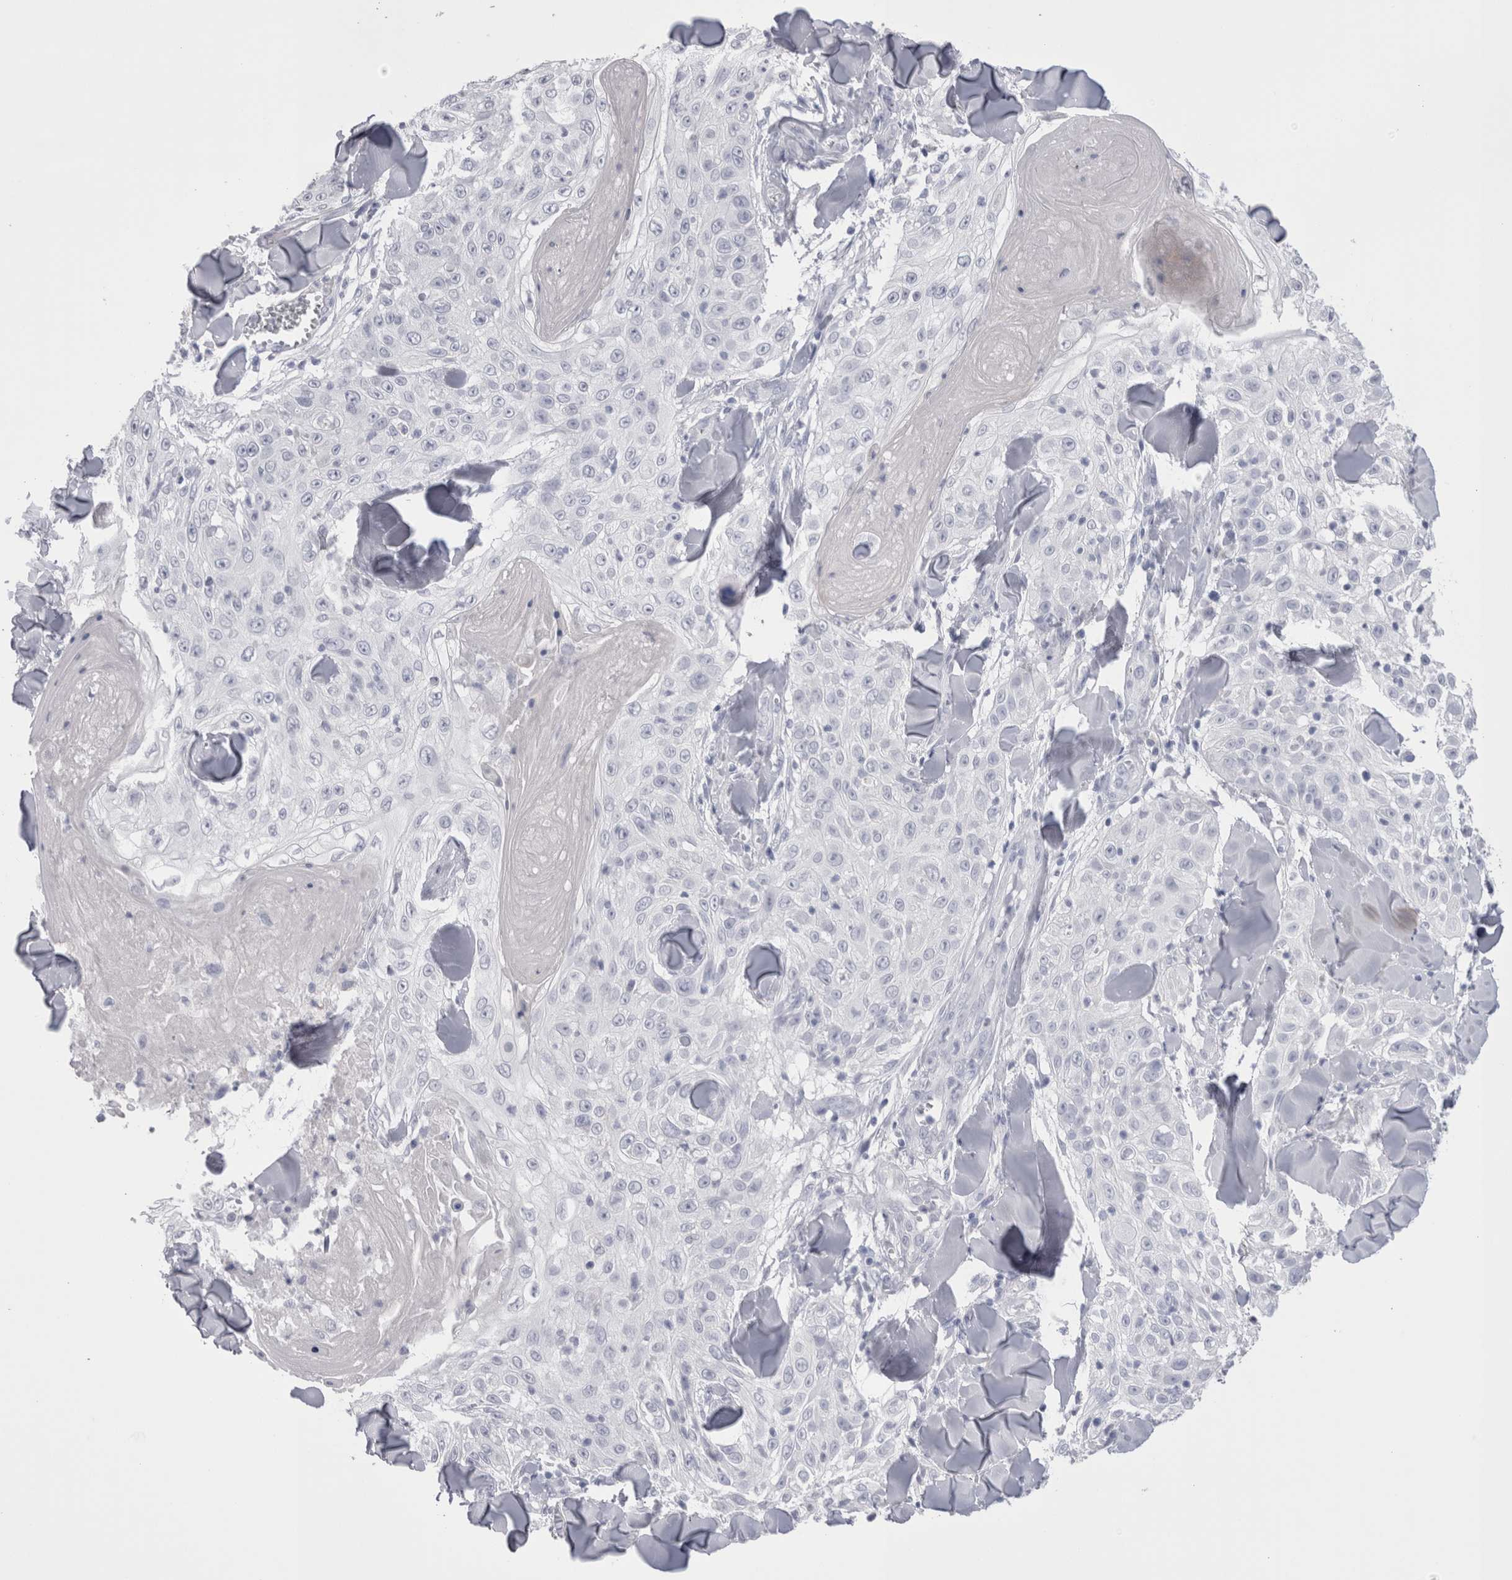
{"staining": {"intensity": "negative", "quantity": "none", "location": "none"}, "tissue": "skin cancer", "cell_type": "Tumor cells", "image_type": "cancer", "snomed": [{"axis": "morphology", "description": "Squamous cell carcinoma, NOS"}, {"axis": "topography", "description": "Skin"}], "caption": "This photomicrograph is of skin cancer (squamous cell carcinoma) stained with IHC to label a protein in brown with the nuclei are counter-stained blue. There is no expression in tumor cells.", "gene": "SUCNR1", "patient": {"sex": "male", "age": 86}}